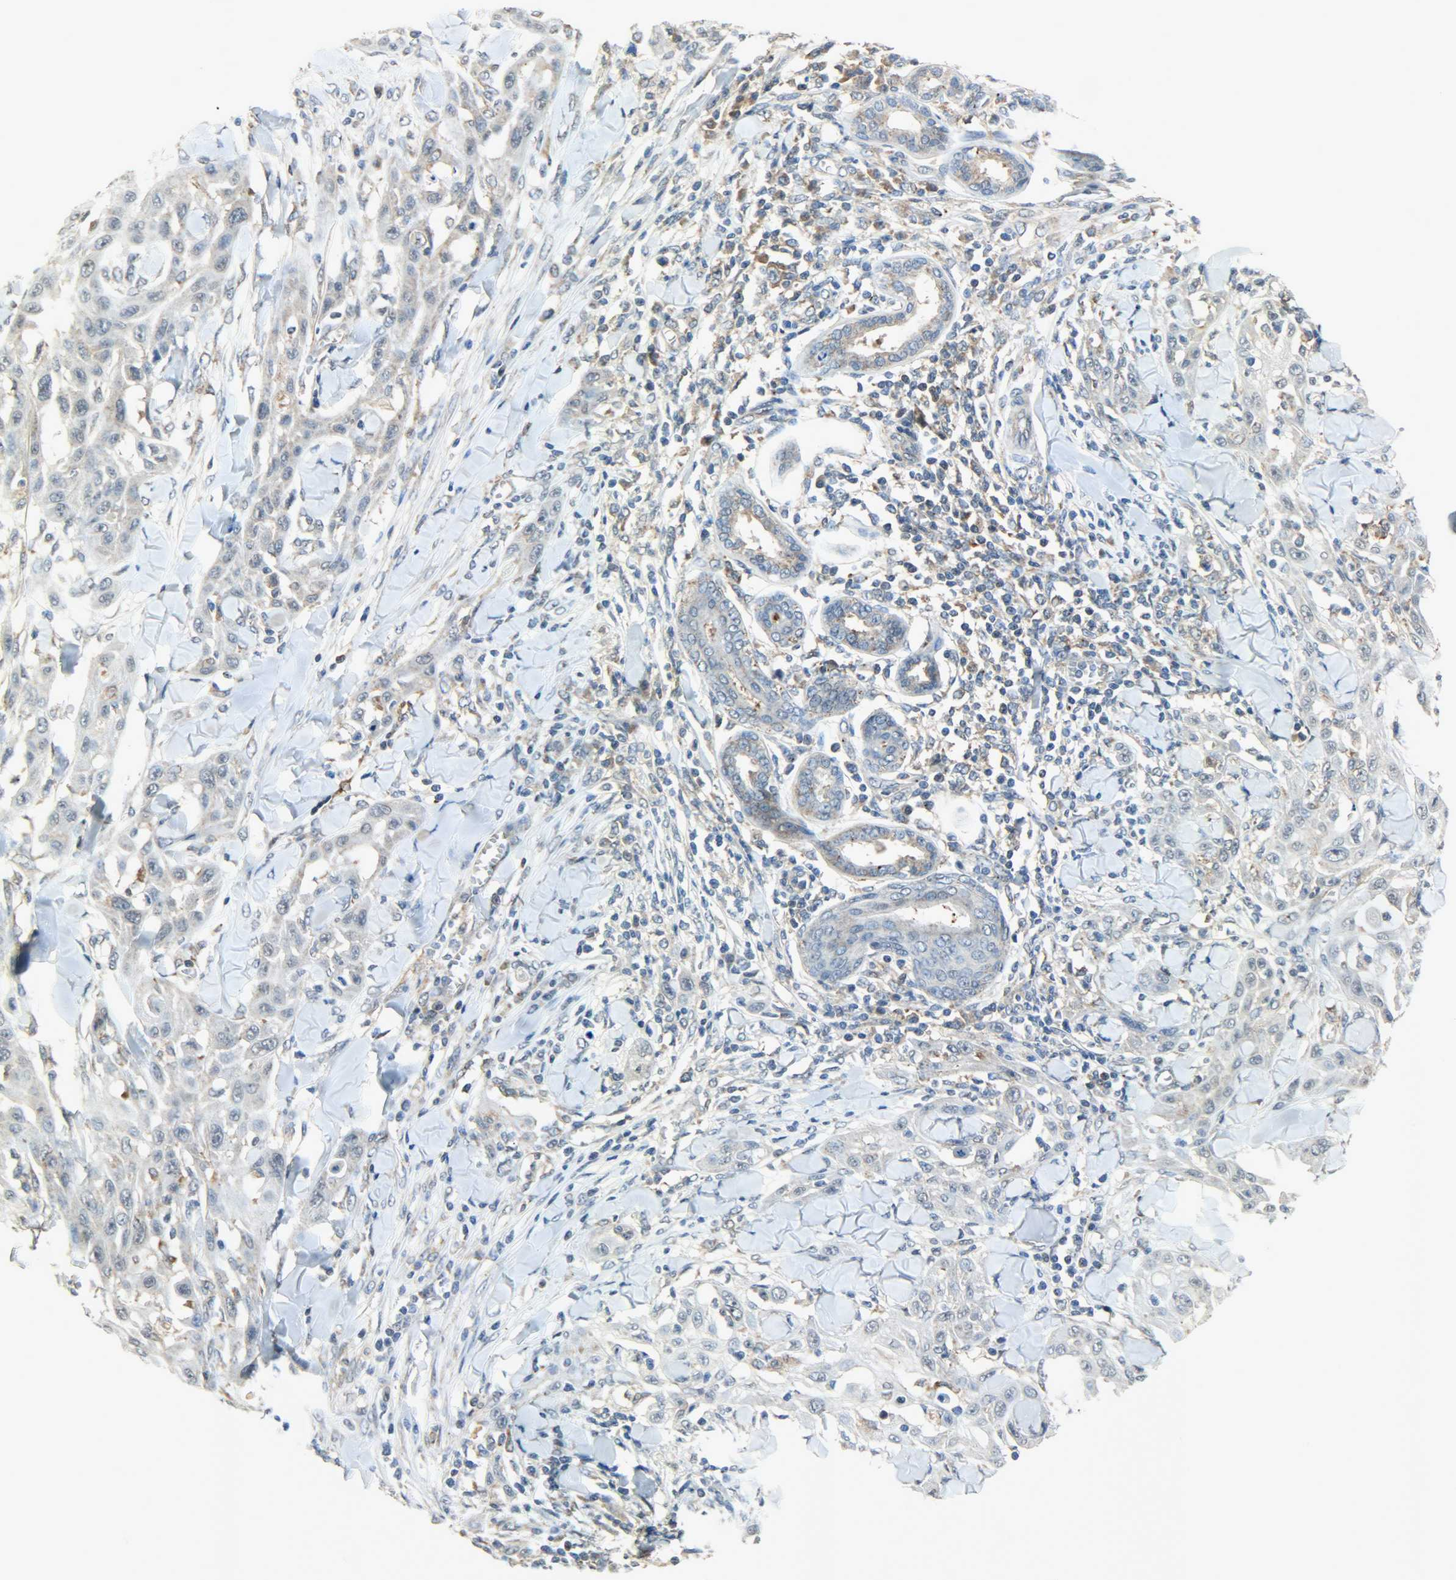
{"staining": {"intensity": "weak", "quantity": "<25%", "location": "cytoplasmic/membranous"}, "tissue": "skin cancer", "cell_type": "Tumor cells", "image_type": "cancer", "snomed": [{"axis": "morphology", "description": "Squamous cell carcinoma, NOS"}, {"axis": "topography", "description": "Skin"}], "caption": "The IHC histopathology image has no significant expression in tumor cells of skin cancer (squamous cell carcinoma) tissue.", "gene": "GIT2", "patient": {"sex": "male", "age": 24}}